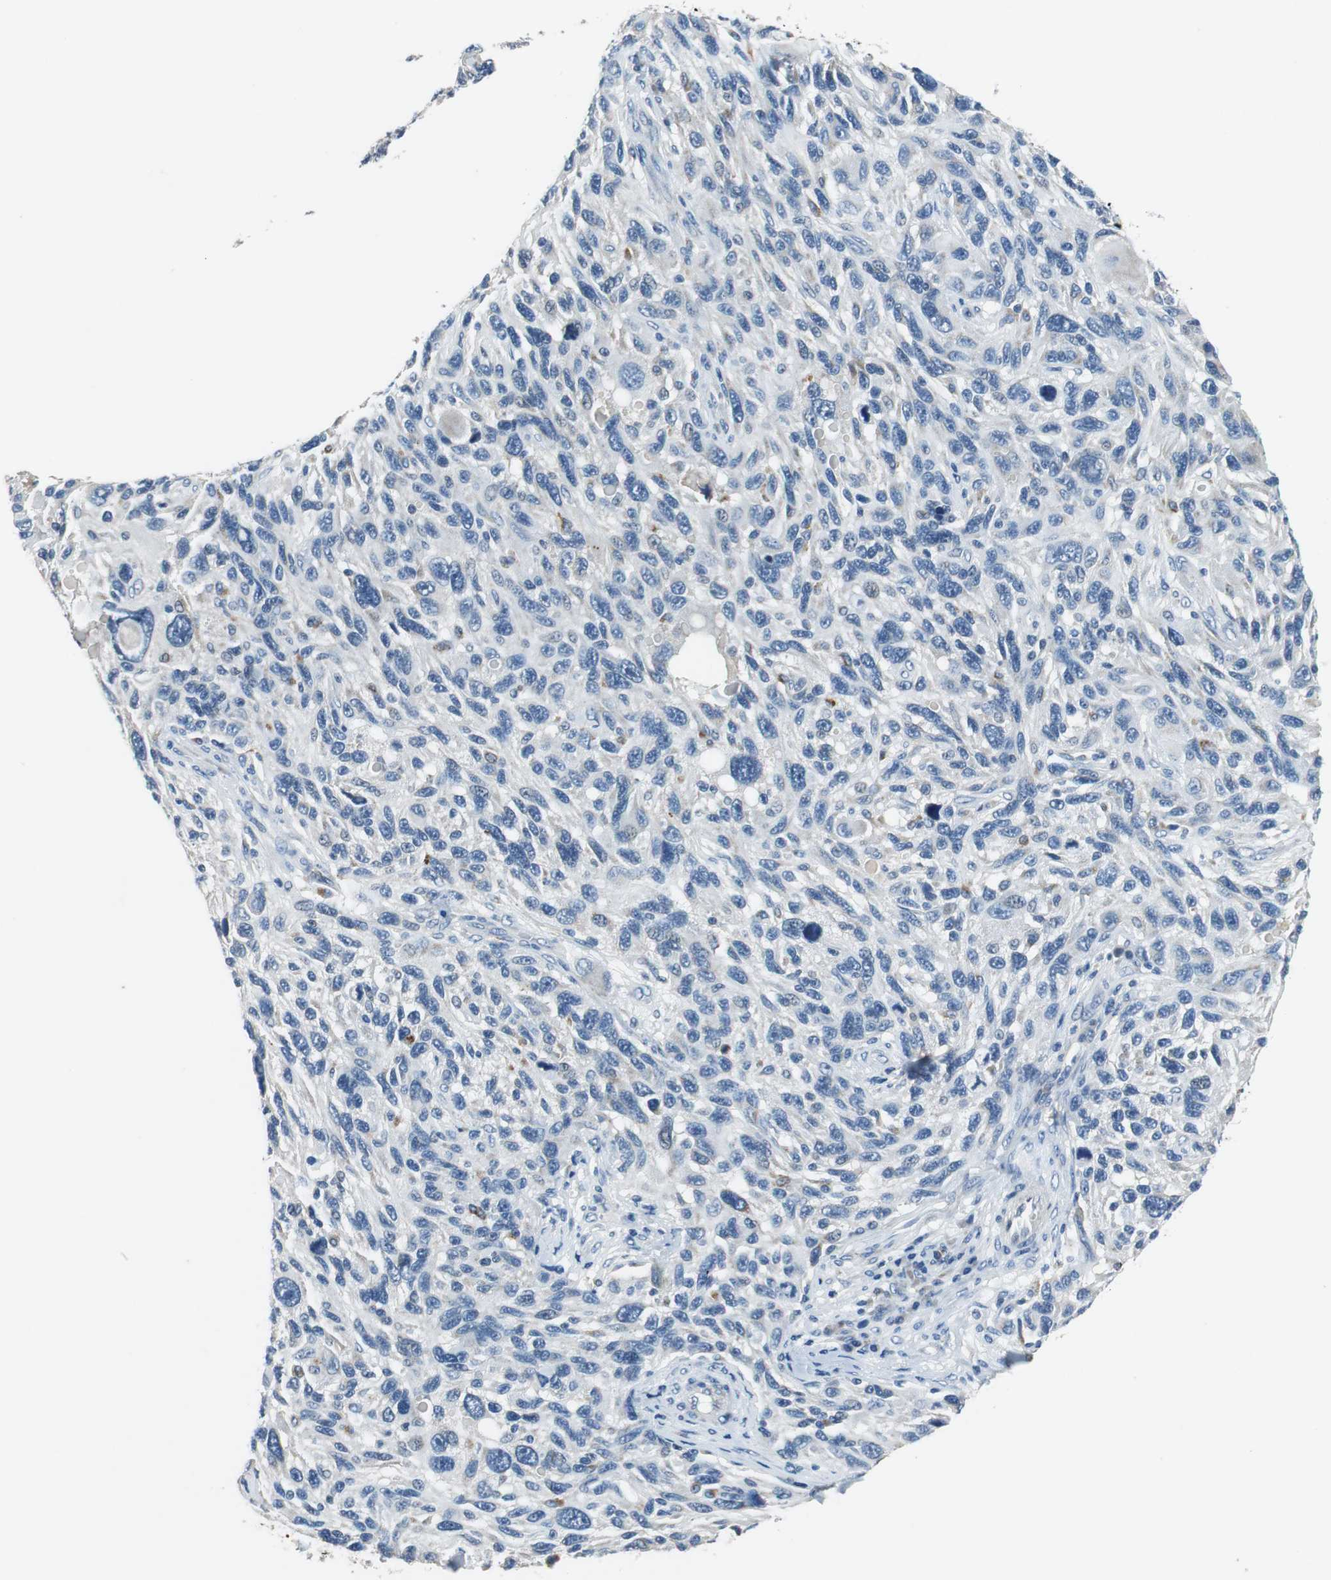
{"staining": {"intensity": "negative", "quantity": "none", "location": "none"}, "tissue": "melanoma", "cell_type": "Tumor cells", "image_type": "cancer", "snomed": [{"axis": "morphology", "description": "Malignant melanoma, NOS"}, {"axis": "topography", "description": "Skin"}], "caption": "DAB immunohistochemical staining of malignant melanoma displays no significant staining in tumor cells. The staining was performed using DAB to visualize the protein expression in brown, while the nuclei were stained in blue with hematoxylin (Magnification: 20x).", "gene": "NLGN1", "patient": {"sex": "male", "age": 53}}